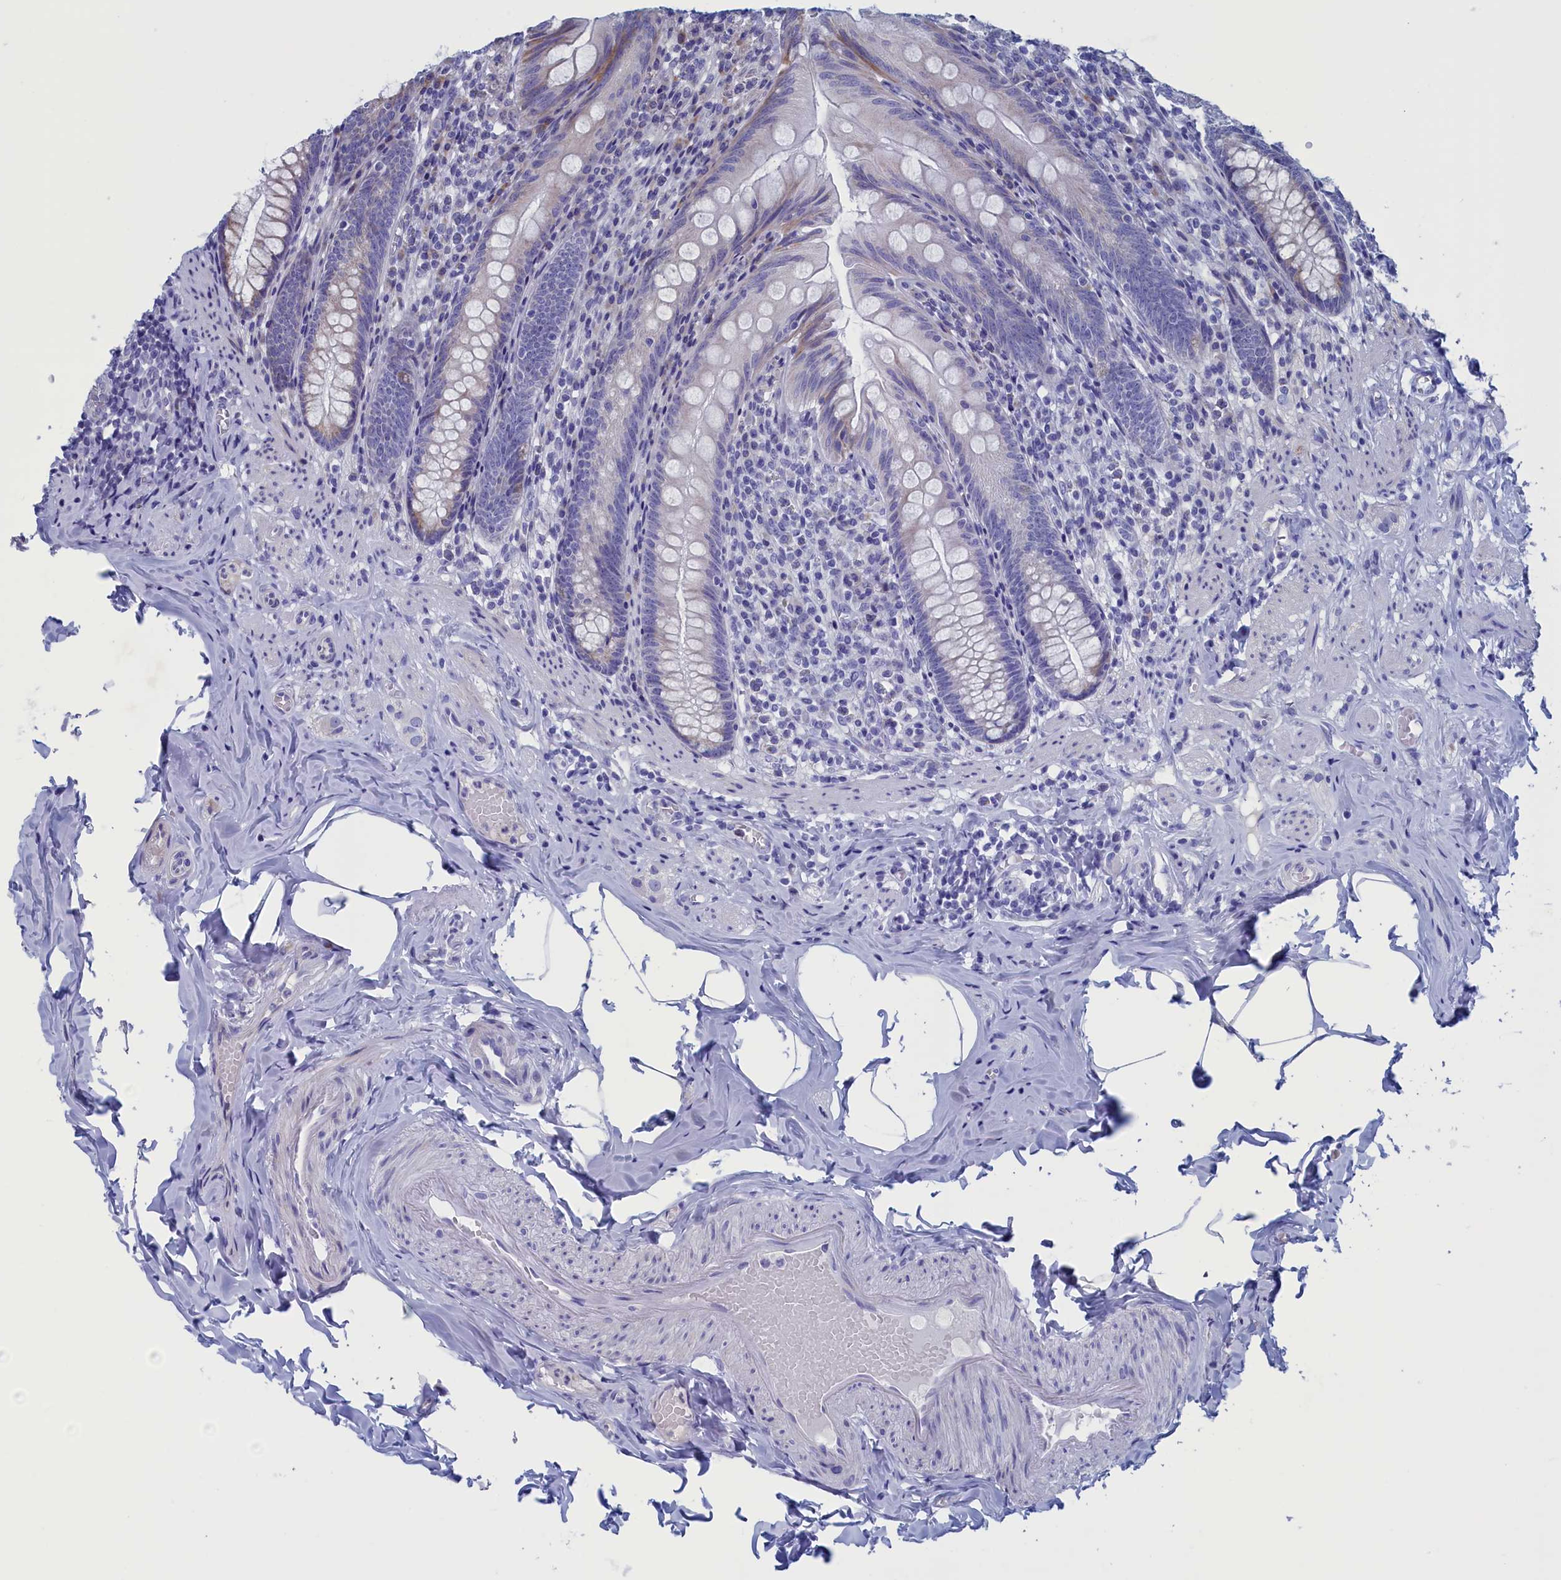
{"staining": {"intensity": "negative", "quantity": "none", "location": "none"}, "tissue": "appendix", "cell_type": "Glandular cells", "image_type": "normal", "snomed": [{"axis": "morphology", "description": "Normal tissue, NOS"}, {"axis": "topography", "description": "Appendix"}], "caption": "Immunohistochemical staining of benign human appendix displays no significant positivity in glandular cells.", "gene": "NIBAN3", "patient": {"sex": "male", "age": 55}}